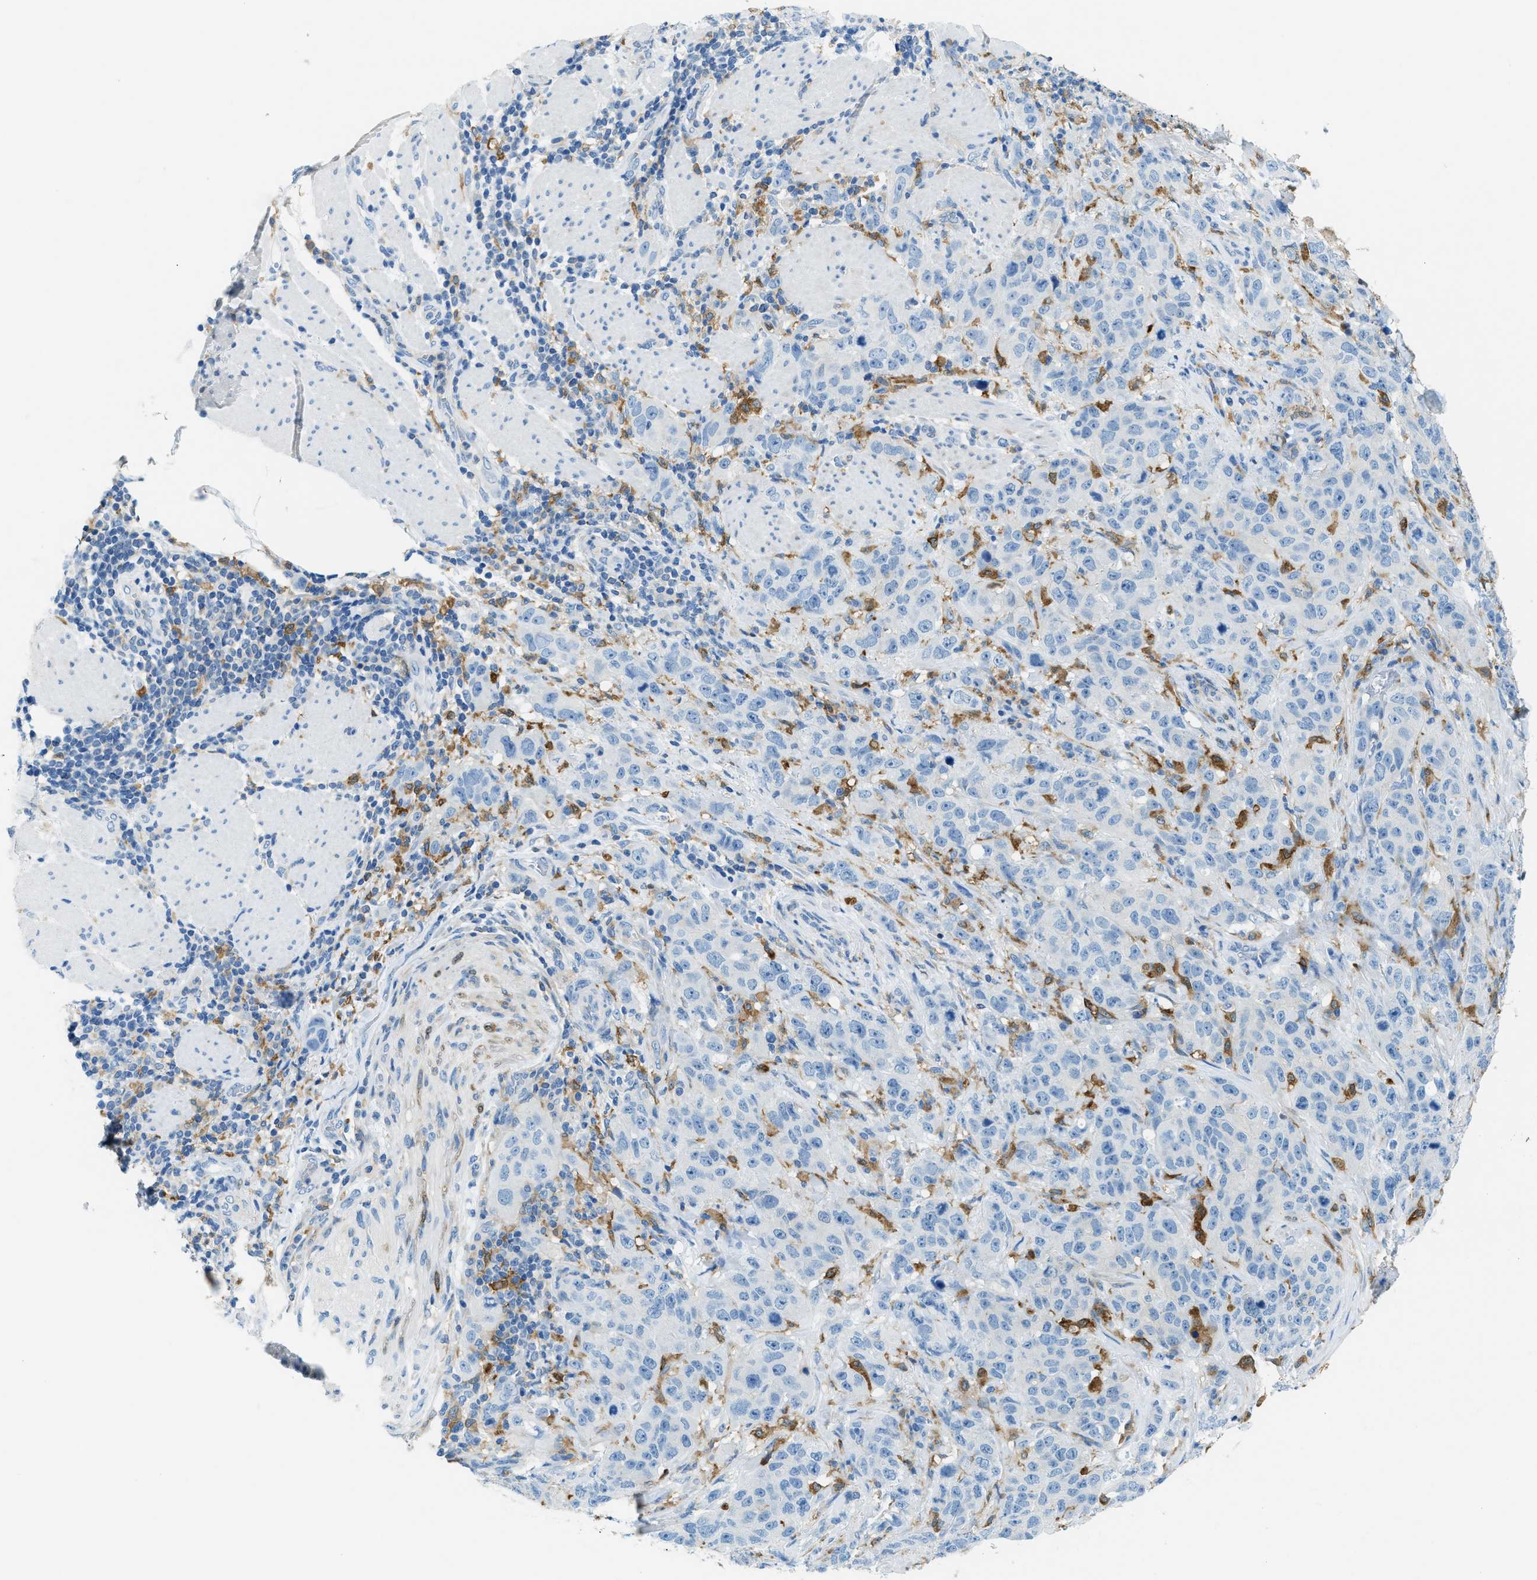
{"staining": {"intensity": "negative", "quantity": "none", "location": "none"}, "tissue": "stomach cancer", "cell_type": "Tumor cells", "image_type": "cancer", "snomed": [{"axis": "morphology", "description": "Adenocarcinoma, NOS"}, {"axis": "topography", "description": "Stomach"}], "caption": "Histopathology image shows no significant protein expression in tumor cells of stomach cancer.", "gene": "MATCAP2", "patient": {"sex": "male", "age": 48}}